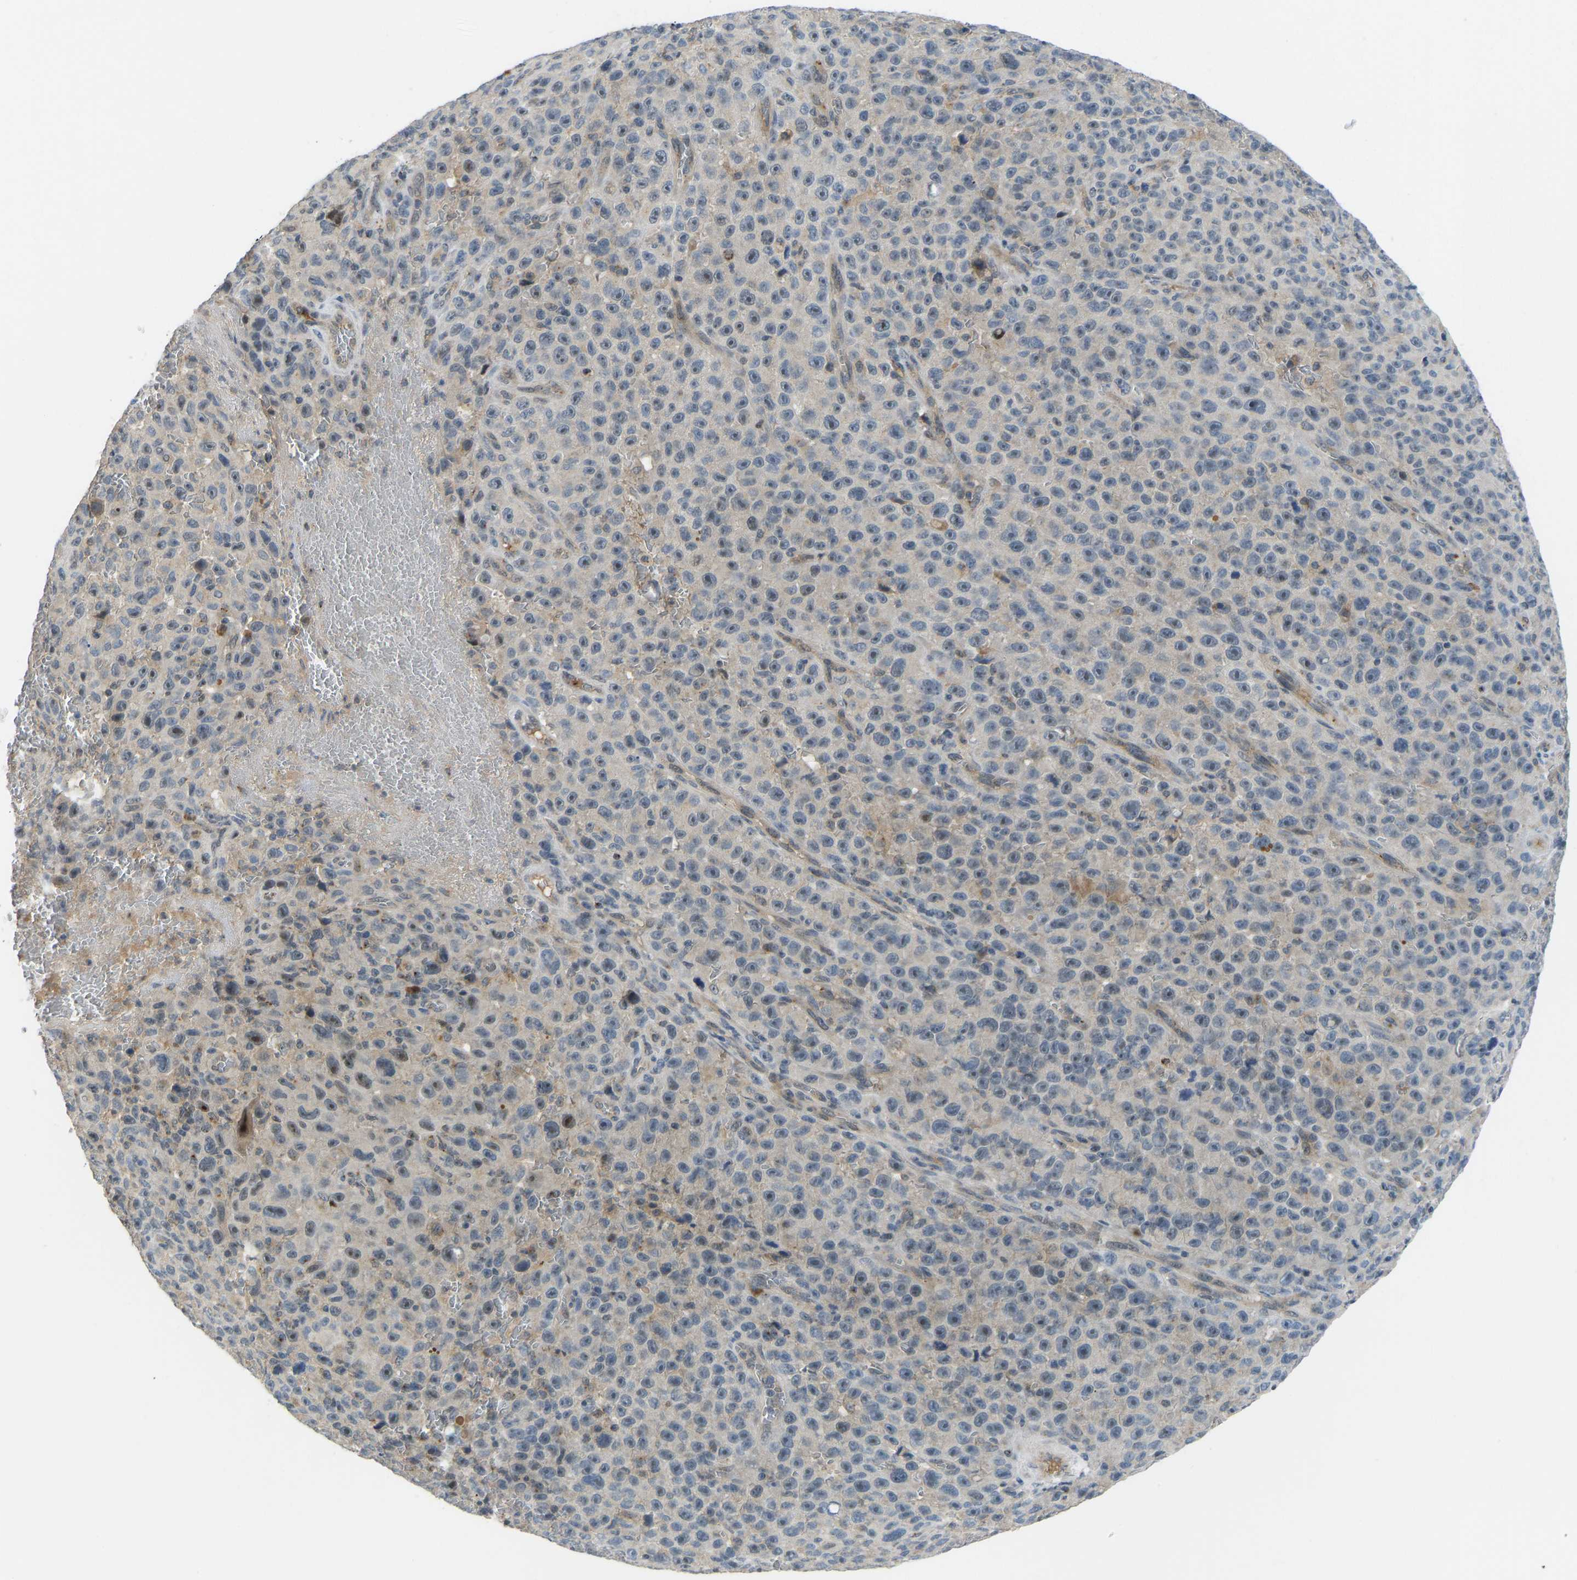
{"staining": {"intensity": "weak", "quantity": "<25%", "location": "nuclear"}, "tissue": "melanoma", "cell_type": "Tumor cells", "image_type": "cancer", "snomed": [{"axis": "morphology", "description": "Malignant melanoma, NOS"}, {"axis": "topography", "description": "Skin"}], "caption": "Malignant melanoma was stained to show a protein in brown. There is no significant positivity in tumor cells.", "gene": "ZNF251", "patient": {"sex": "female", "age": 82}}